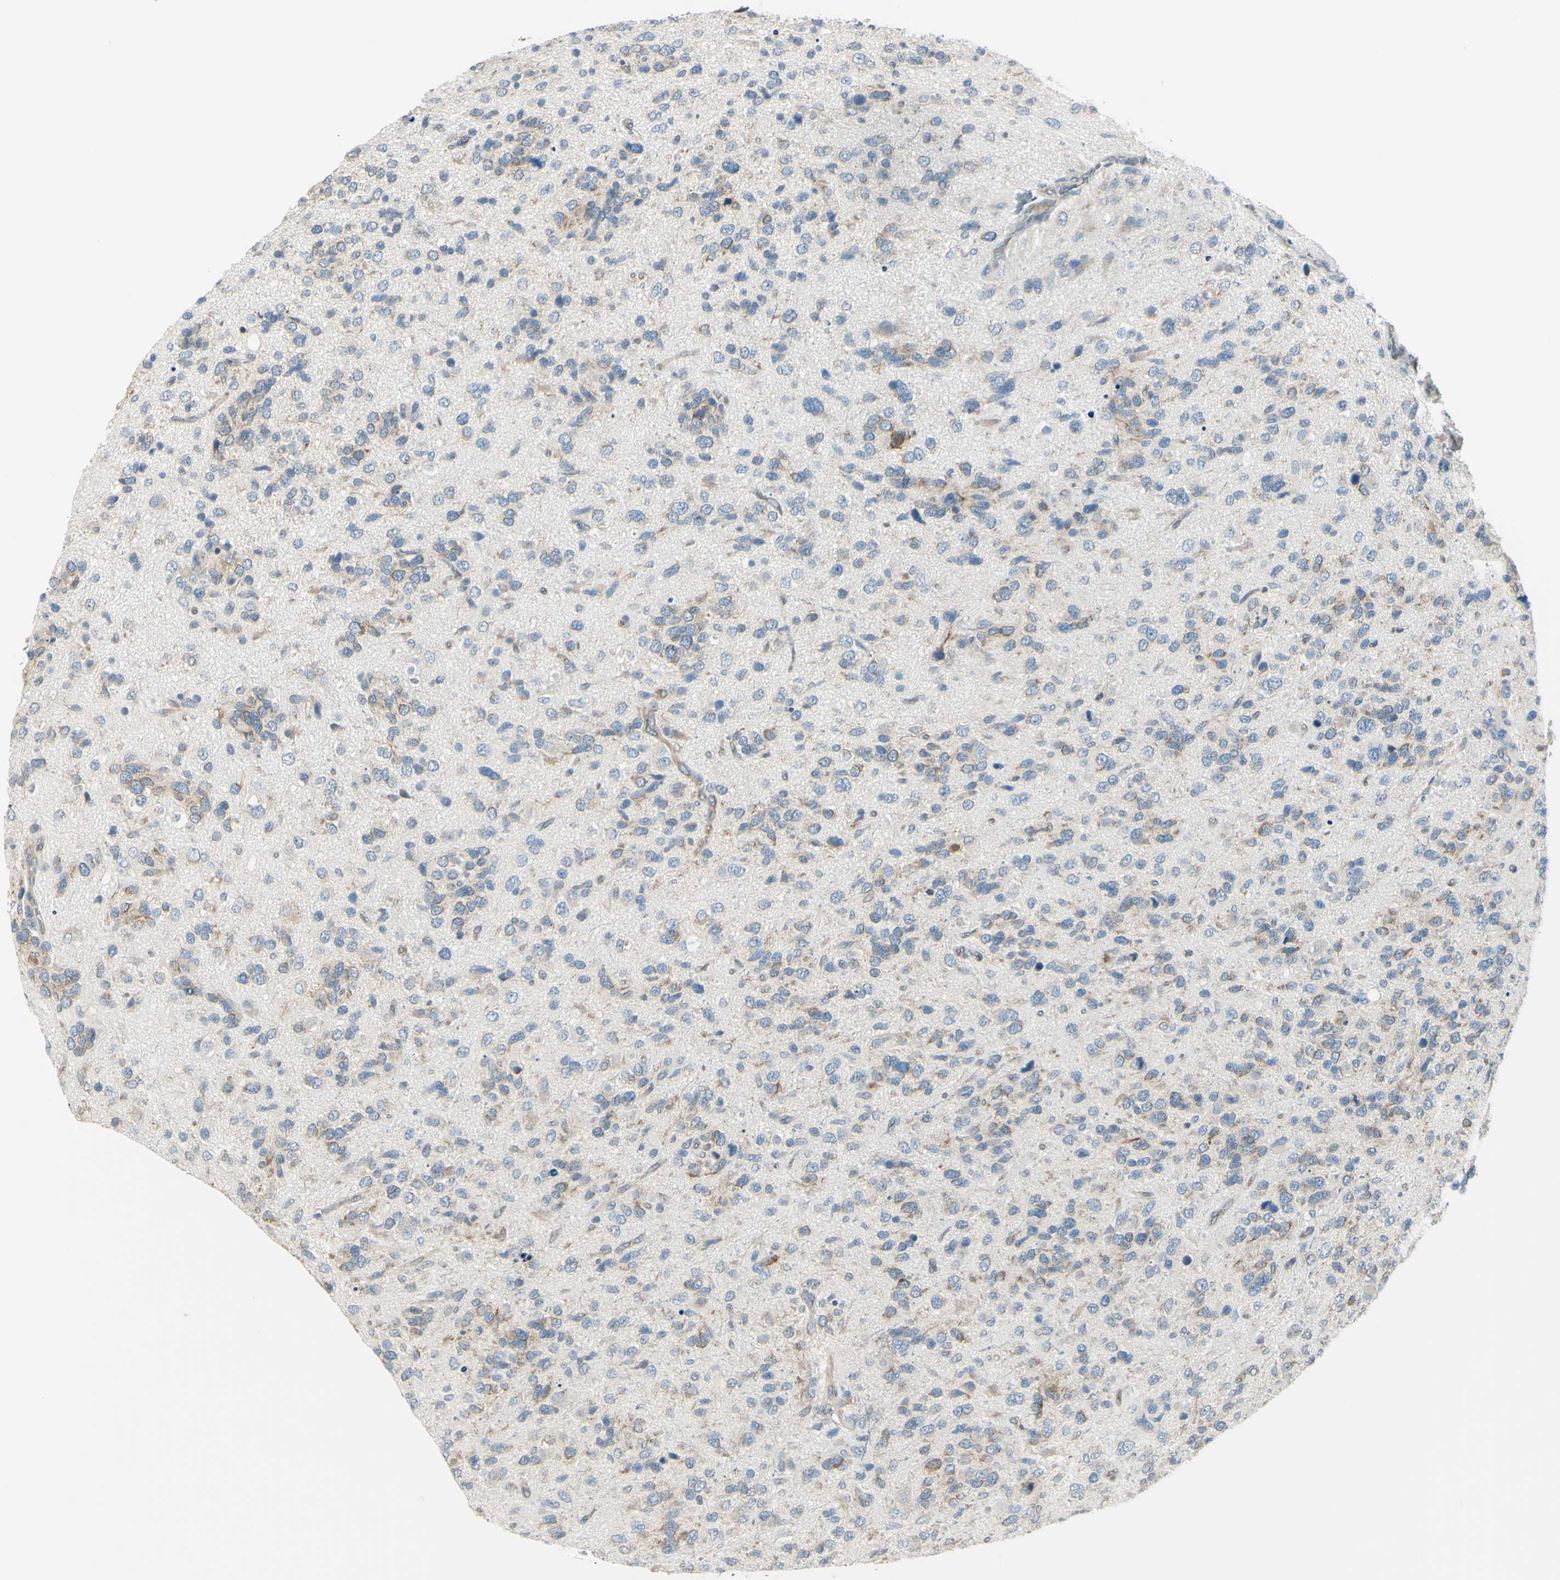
{"staining": {"intensity": "moderate", "quantity": "25%-75%", "location": "cytoplasmic/membranous"}, "tissue": "glioma", "cell_type": "Tumor cells", "image_type": "cancer", "snomed": [{"axis": "morphology", "description": "Glioma, malignant, High grade"}, {"axis": "topography", "description": "Brain"}], "caption": "High-power microscopy captured an immunohistochemistry photomicrograph of malignant glioma (high-grade), revealing moderate cytoplasmic/membranous positivity in about 25%-75% of tumor cells. Immunohistochemistry stains the protein of interest in brown and the nuclei are stained blue.", "gene": "SELENOS", "patient": {"sex": "female", "age": 58}}